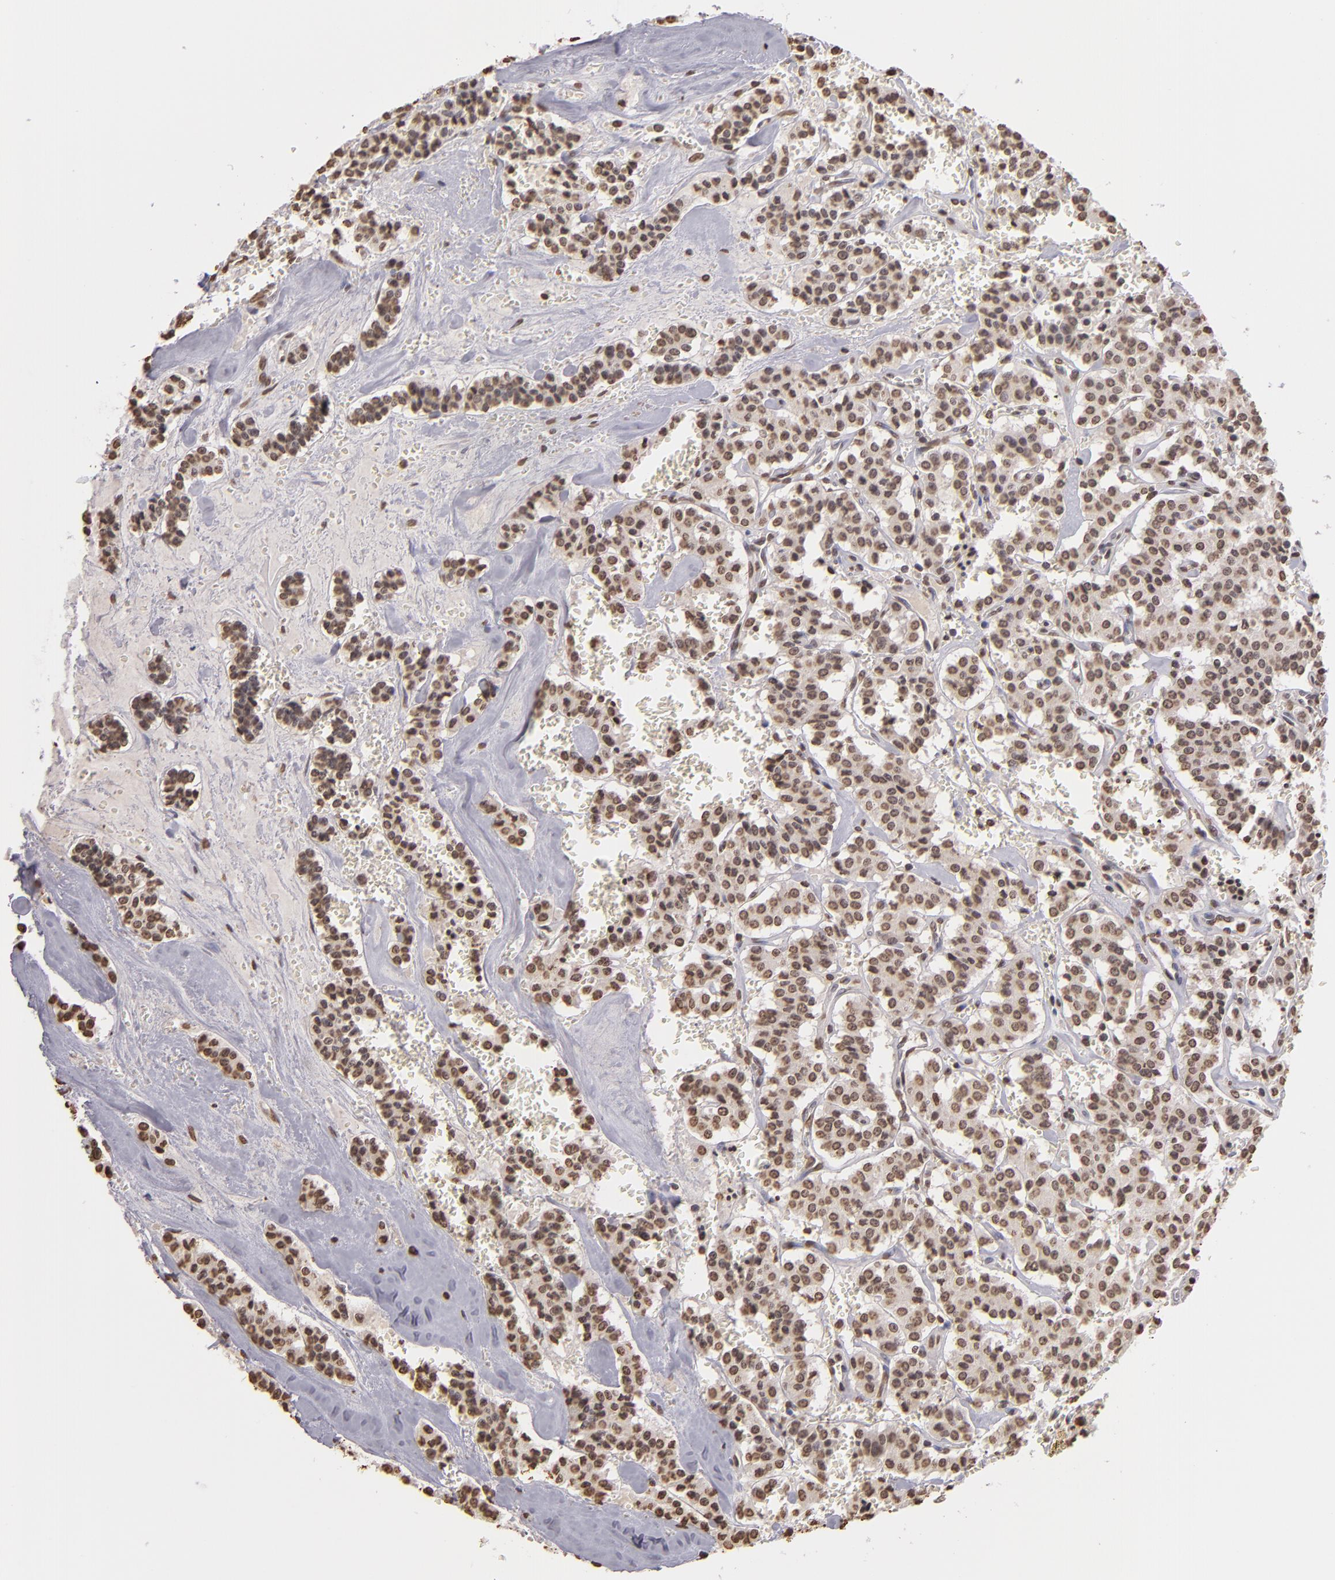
{"staining": {"intensity": "moderate", "quantity": ">75%", "location": "nuclear"}, "tissue": "carcinoid", "cell_type": "Tumor cells", "image_type": "cancer", "snomed": [{"axis": "morphology", "description": "Carcinoid, malignant, NOS"}, {"axis": "topography", "description": "Bronchus"}], "caption": "High-power microscopy captured an IHC micrograph of carcinoid, revealing moderate nuclear staining in approximately >75% of tumor cells. The staining is performed using DAB (3,3'-diaminobenzidine) brown chromogen to label protein expression. The nuclei are counter-stained blue using hematoxylin.", "gene": "LBX1", "patient": {"sex": "male", "age": 55}}